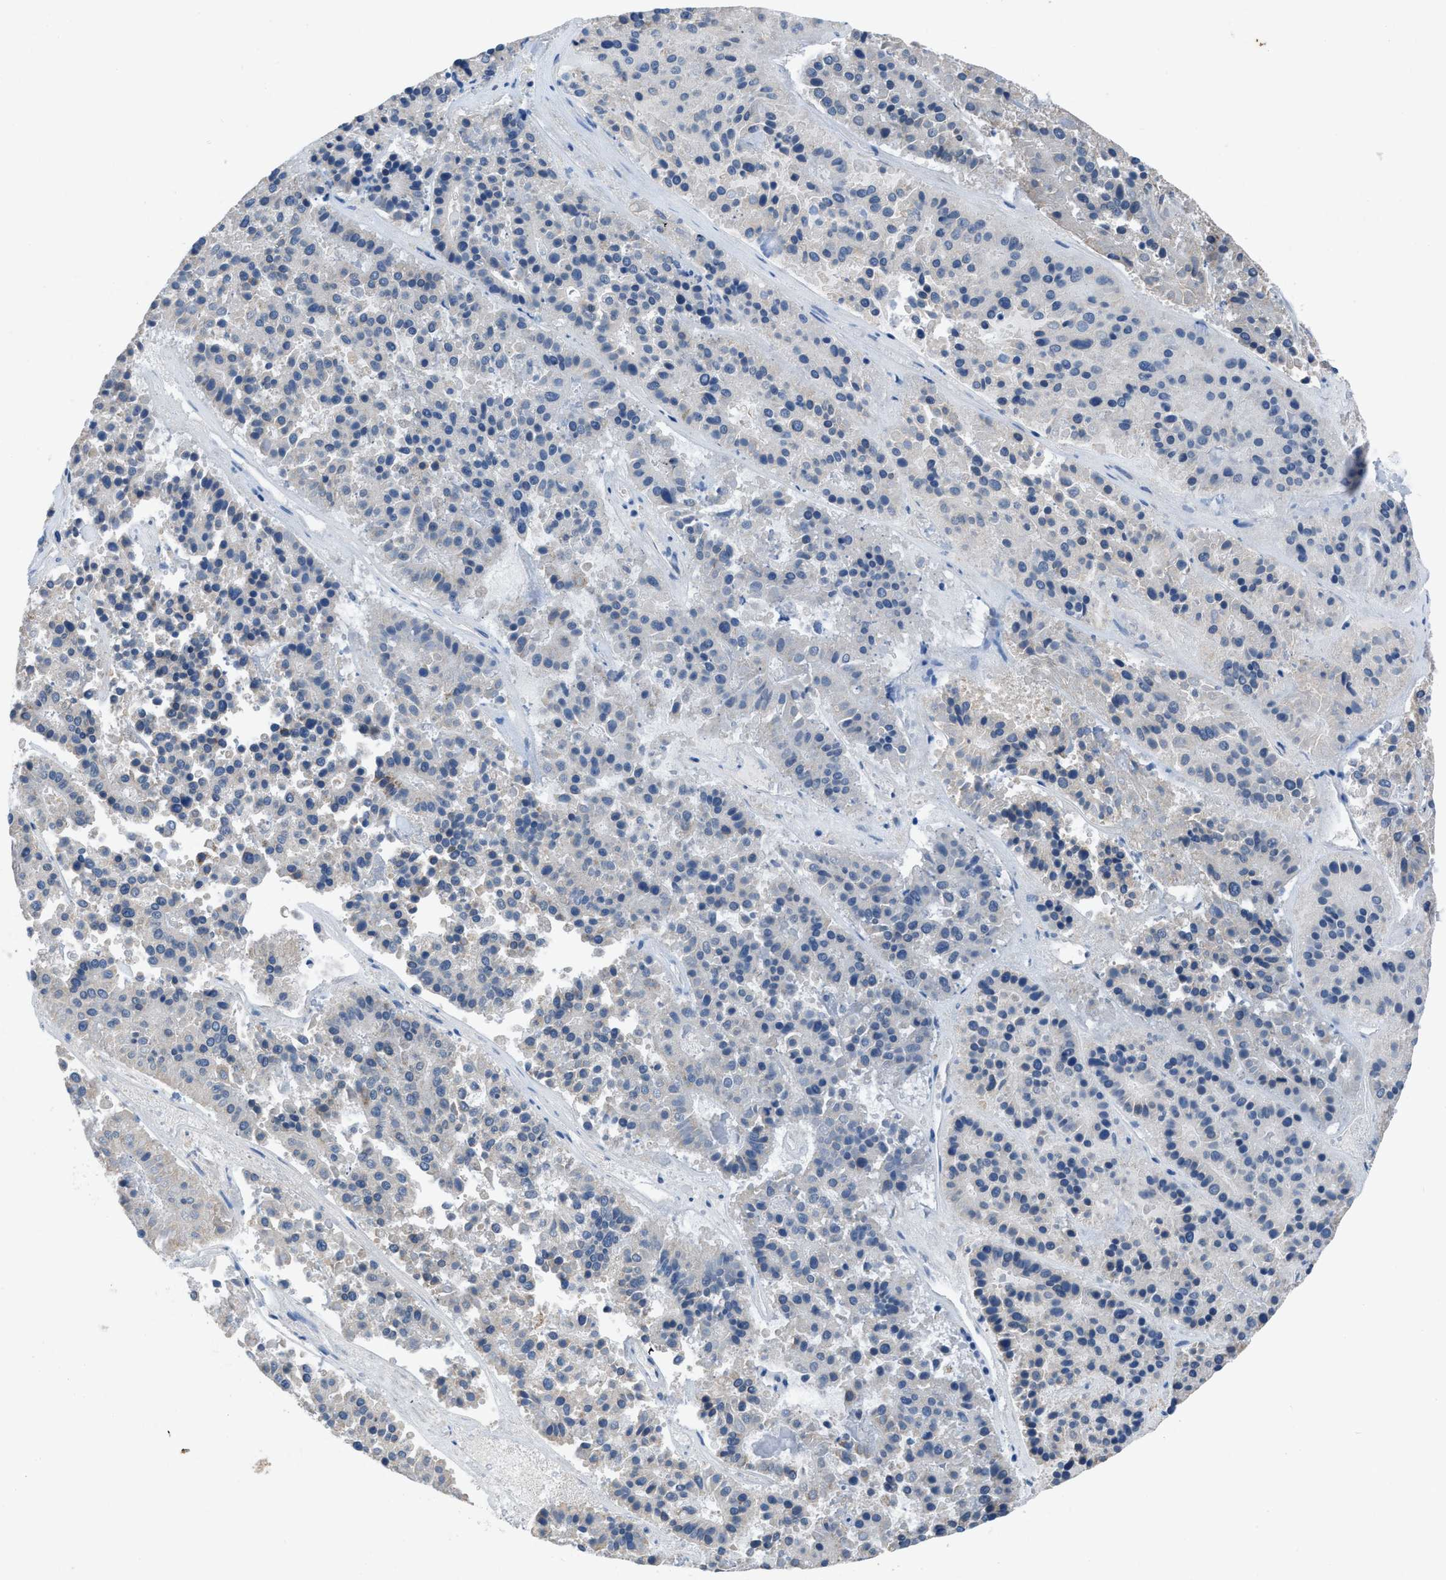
{"staining": {"intensity": "negative", "quantity": "none", "location": "none"}, "tissue": "pancreatic cancer", "cell_type": "Tumor cells", "image_type": "cancer", "snomed": [{"axis": "morphology", "description": "Adenocarcinoma, NOS"}, {"axis": "topography", "description": "Pancreas"}], "caption": "Immunohistochemical staining of human pancreatic adenocarcinoma exhibits no significant expression in tumor cells. (IHC, brightfield microscopy, high magnification).", "gene": "DOLPP1", "patient": {"sex": "male", "age": 50}}